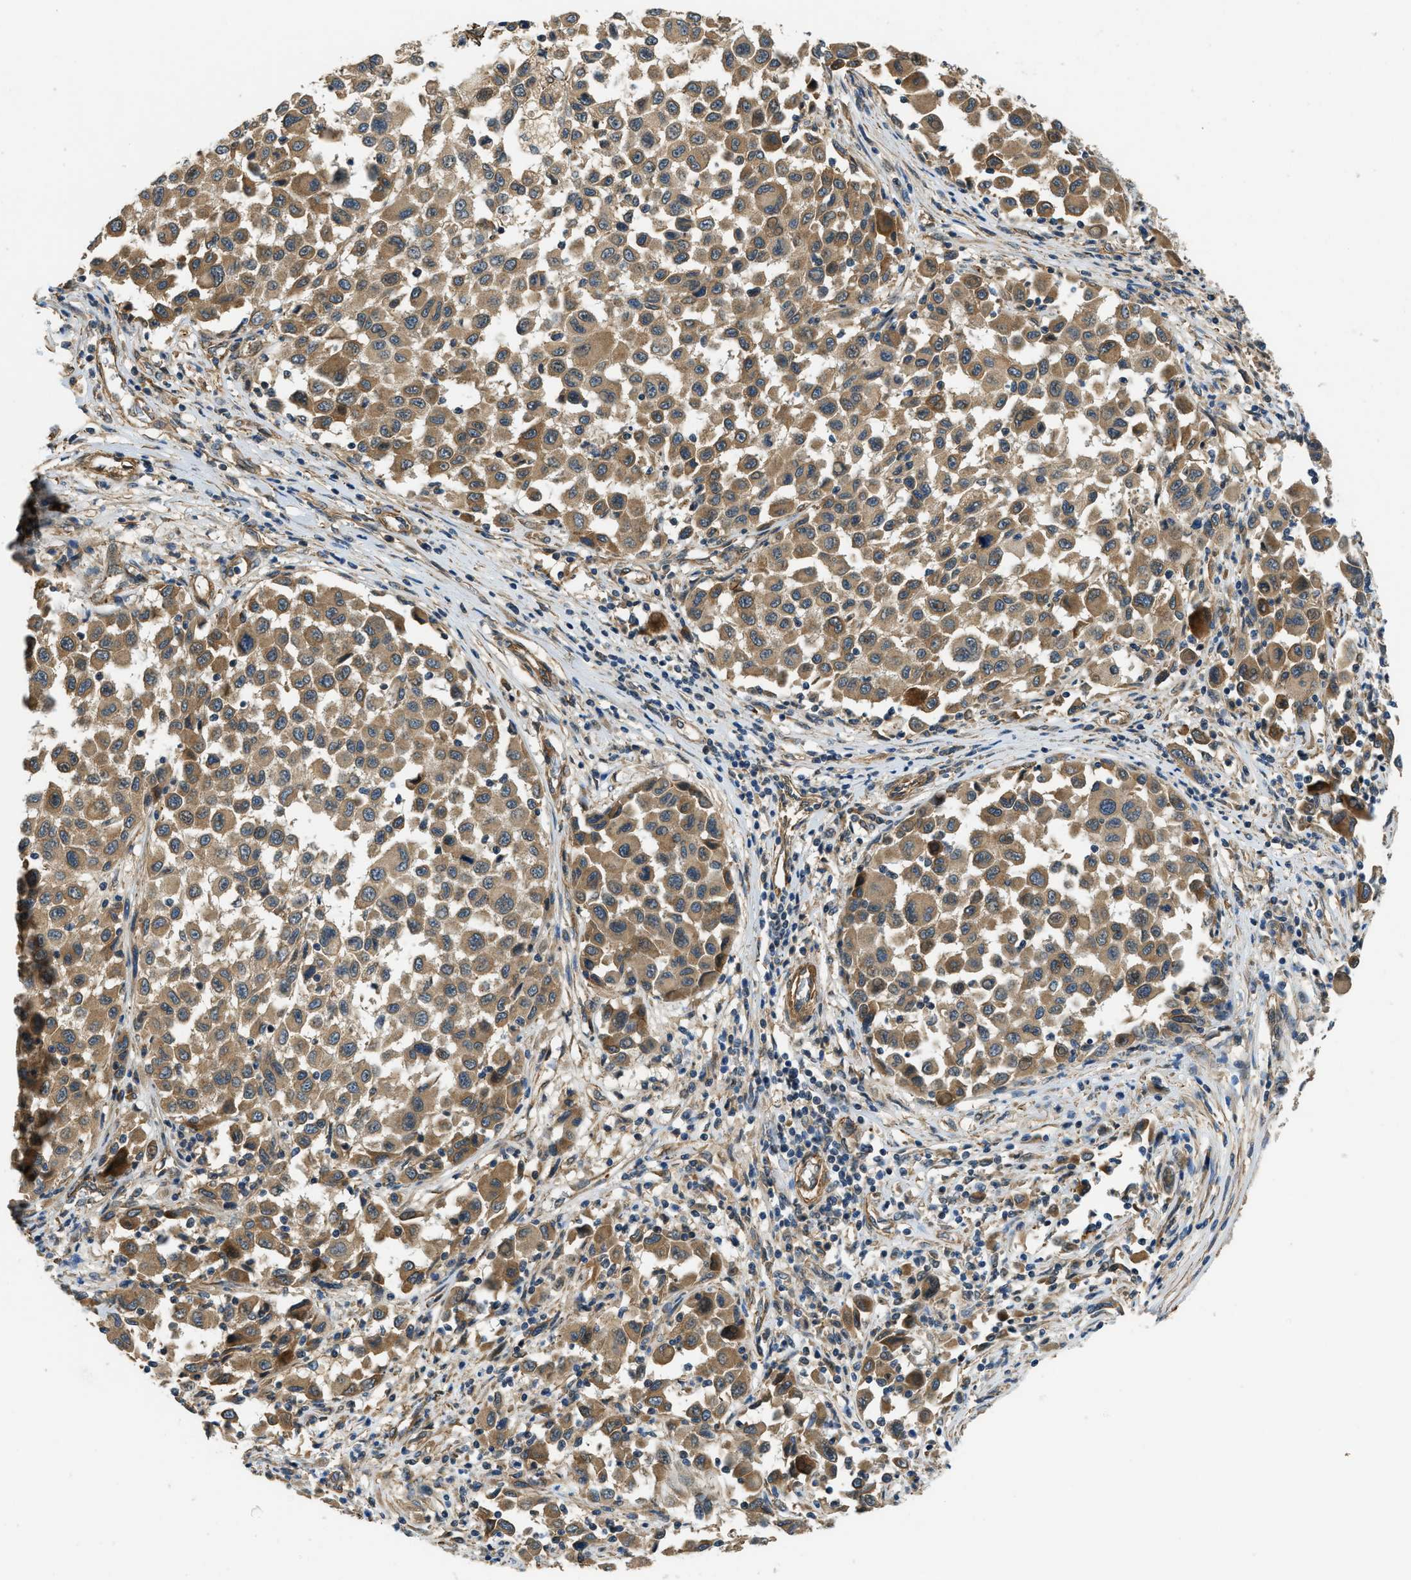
{"staining": {"intensity": "moderate", "quantity": ">75%", "location": "cytoplasmic/membranous"}, "tissue": "melanoma", "cell_type": "Tumor cells", "image_type": "cancer", "snomed": [{"axis": "morphology", "description": "Malignant melanoma, Metastatic site"}, {"axis": "topography", "description": "Lymph node"}], "caption": "Melanoma stained for a protein (brown) displays moderate cytoplasmic/membranous positive positivity in about >75% of tumor cells.", "gene": "CGN", "patient": {"sex": "male", "age": 61}}